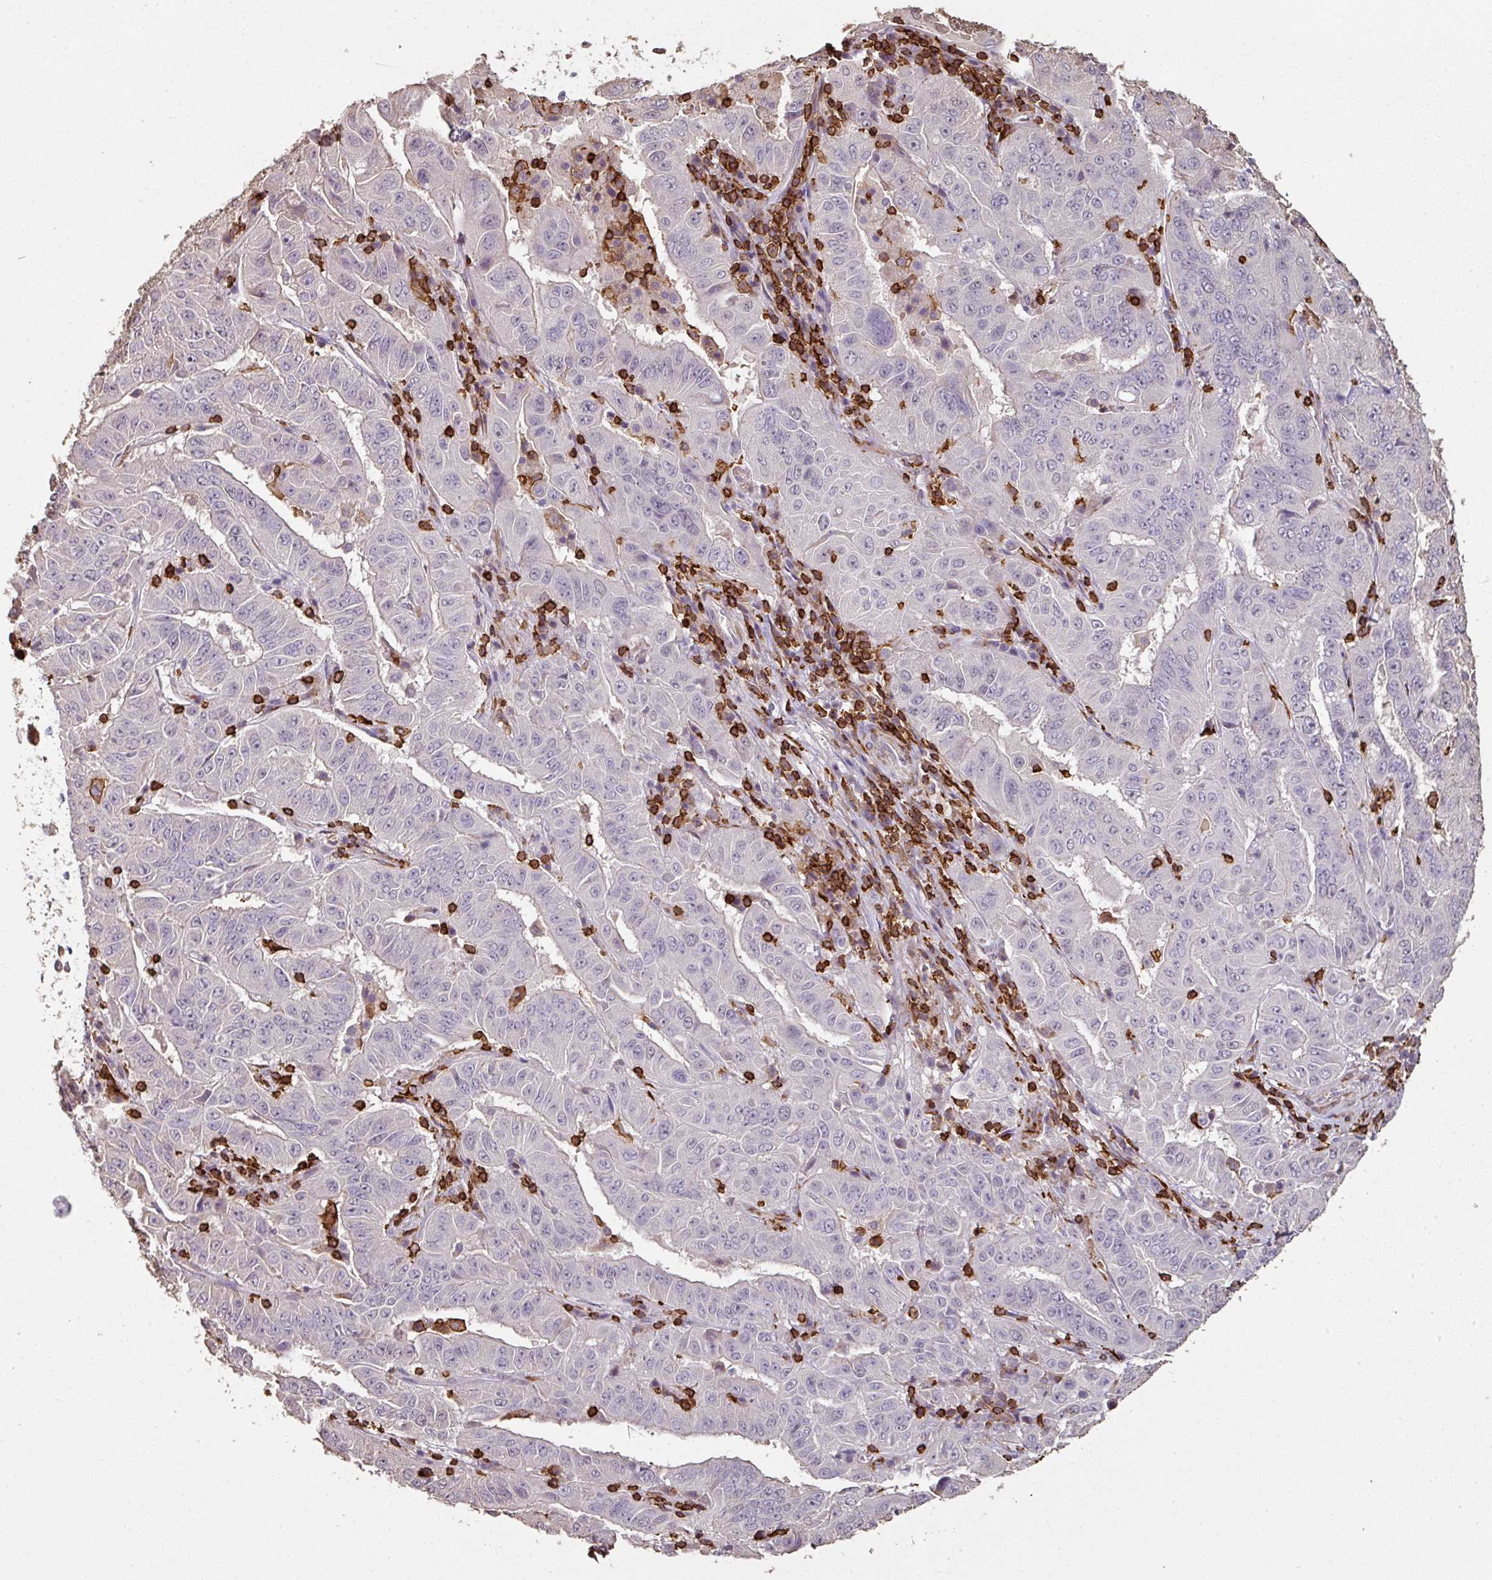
{"staining": {"intensity": "negative", "quantity": "none", "location": "none"}, "tissue": "pancreatic cancer", "cell_type": "Tumor cells", "image_type": "cancer", "snomed": [{"axis": "morphology", "description": "Adenocarcinoma, NOS"}, {"axis": "topography", "description": "Pancreas"}], "caption": "High magnification brightfield microscopy of adenocarcinoma (pancreatic) stained with DAB (3,3'-diaminobenzidine) (brown) and counterstained with hematoxylin (blue): tumor cells show no significant positivity. Nuclei are stained in blue.", "gene": "OLFML2B", "patient": {"sex": "male", "age": 63}}